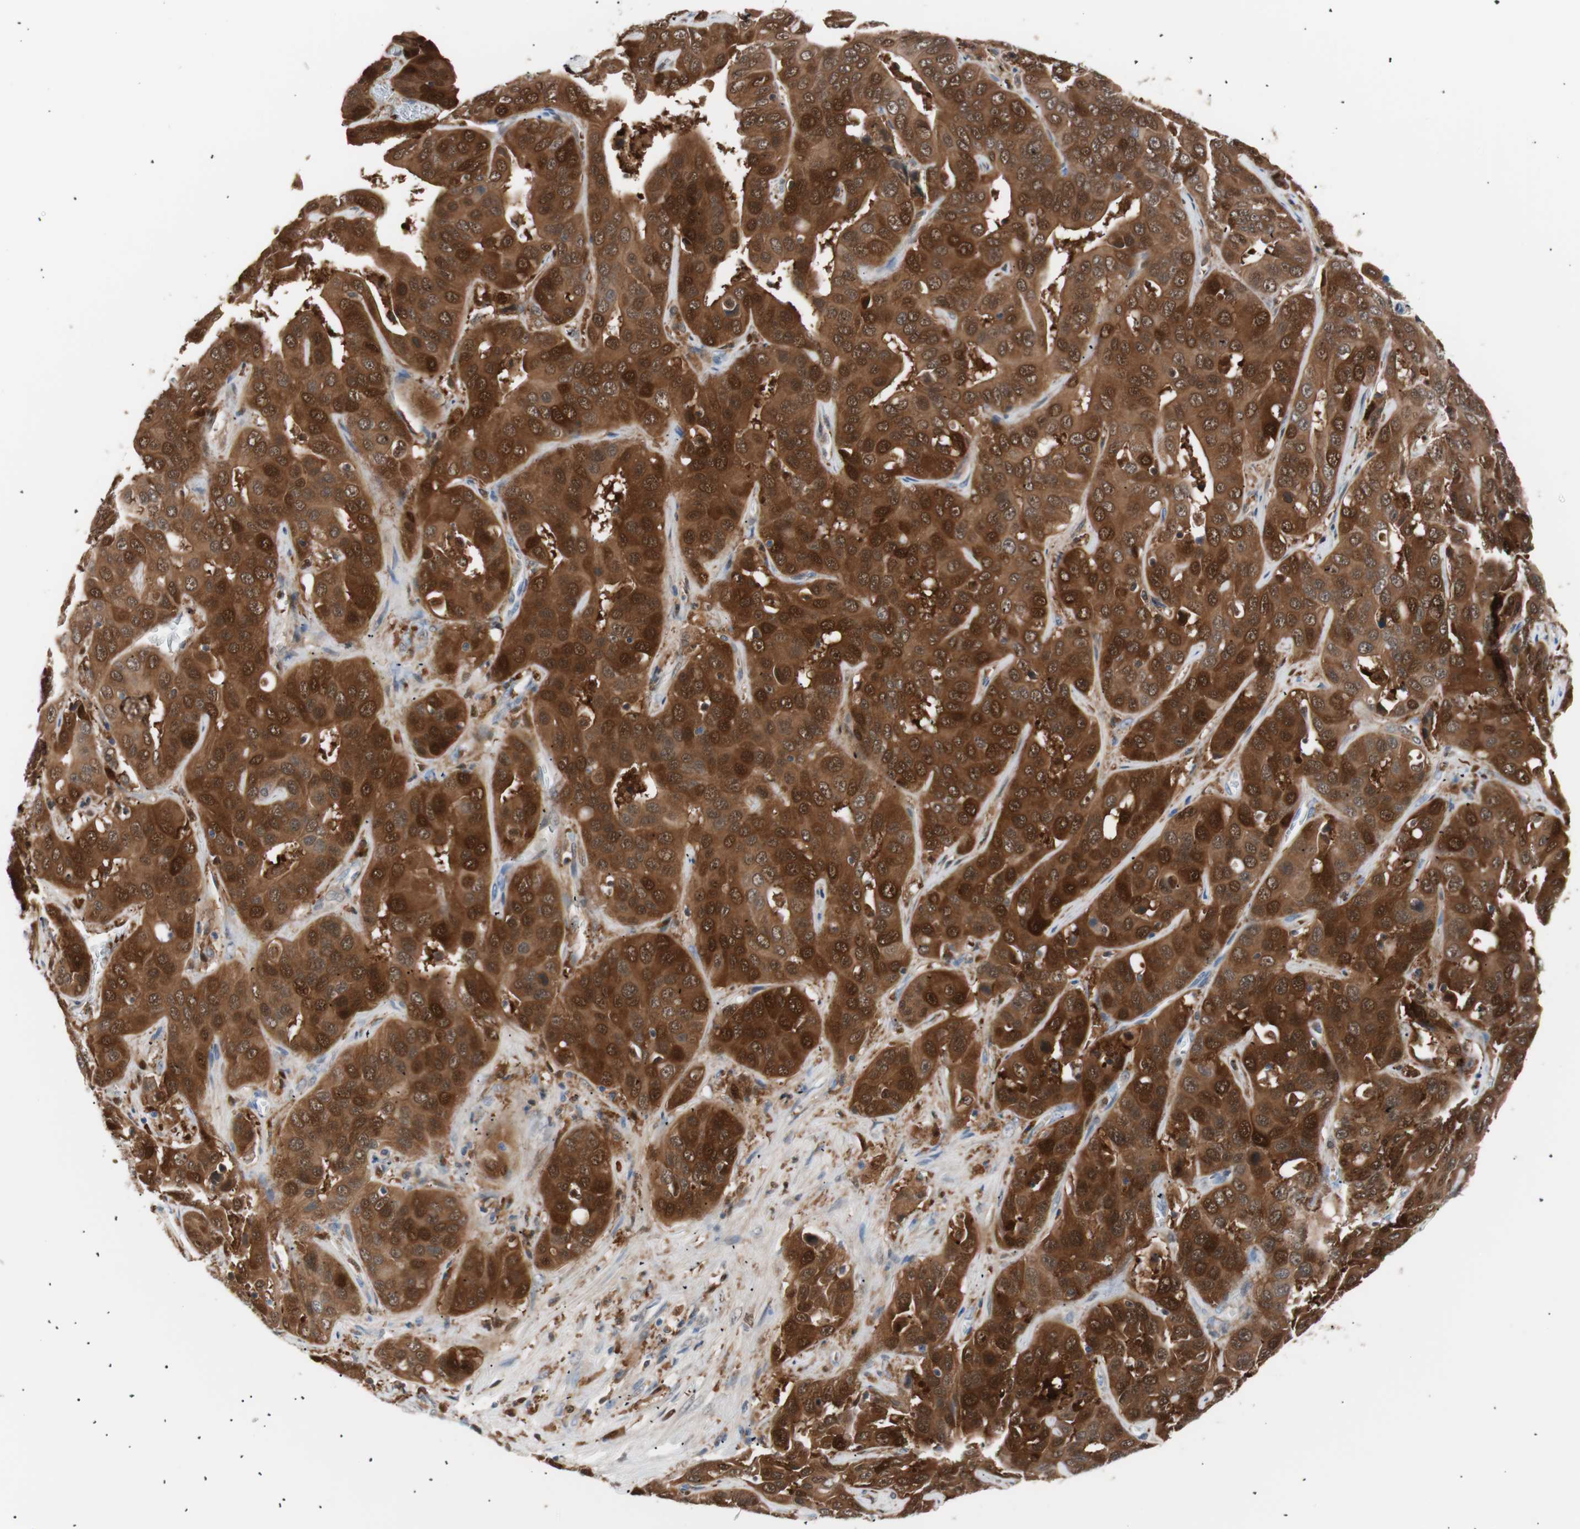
{"staining": {"intensity": "strong", "quantity": ">75%", "location": "cytoplasmic/membranous,nuclear"}, "tissue": "liver cancer", "cell_type": "Tumor cells", "image_type": "cancer", "snomed": [{"axis": "morphology", "description": "Cholangiocarcinoma"}, {"axis": "topography", "description": "Liver"}], "caption": "The histopathology image reveals immunohistochemical staining of cholangiocarcinoma (liver). There is strong cytoplasmic/membranous and nuclear staining is identified in approximately >75% of tumor cells.", "gene": "IL18", "patient": {"sex": "female", "age": 52}}